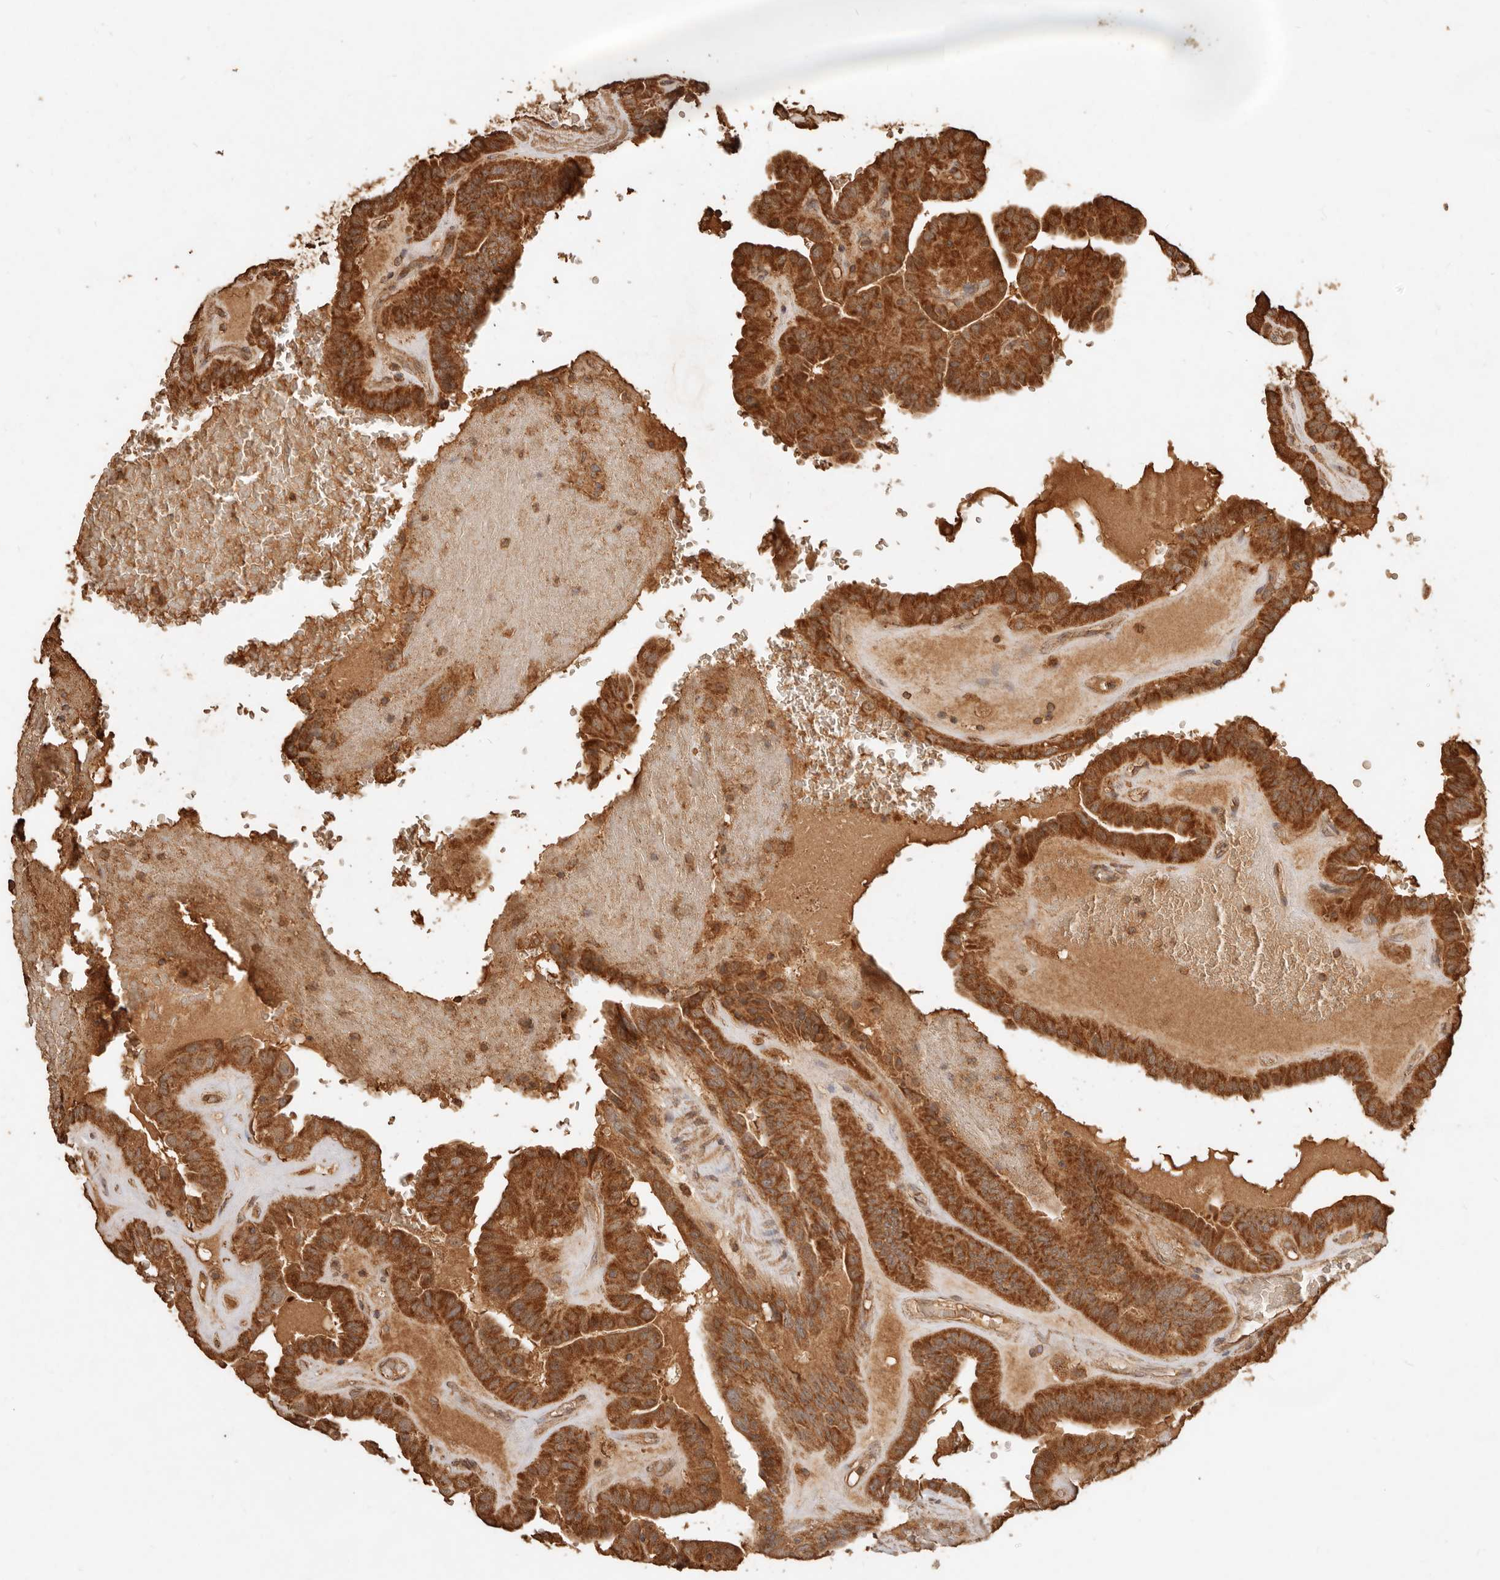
{"staining": {"intensity": "strong", "quantity": ">75%", "location": "cytoplasmic/membranous"}, "tissue": "thyroid cancer", "cell_type": "Tumor cells", "image_type": "cancer", "snomed": [{"axis": "morphology", "description": "Papillary adenocarcinoma, NOS"}, {"axis": "topography", "description": "Thyroid gland"}], "caption": "Immunohistochemistry (IHC) image of neoplastic tissue: human papillary adenocarcinoma (thyroid) stained using immunohistochemistry (IHC) demonstrates high levels of strong protein expression localized specifically in the cytoplasmic/membranous of tumor cells, appearing as a cytoplasmic/membranous brown color.", "gene": "FAM180B", "patient": {"sex": "male", "age": 77}}